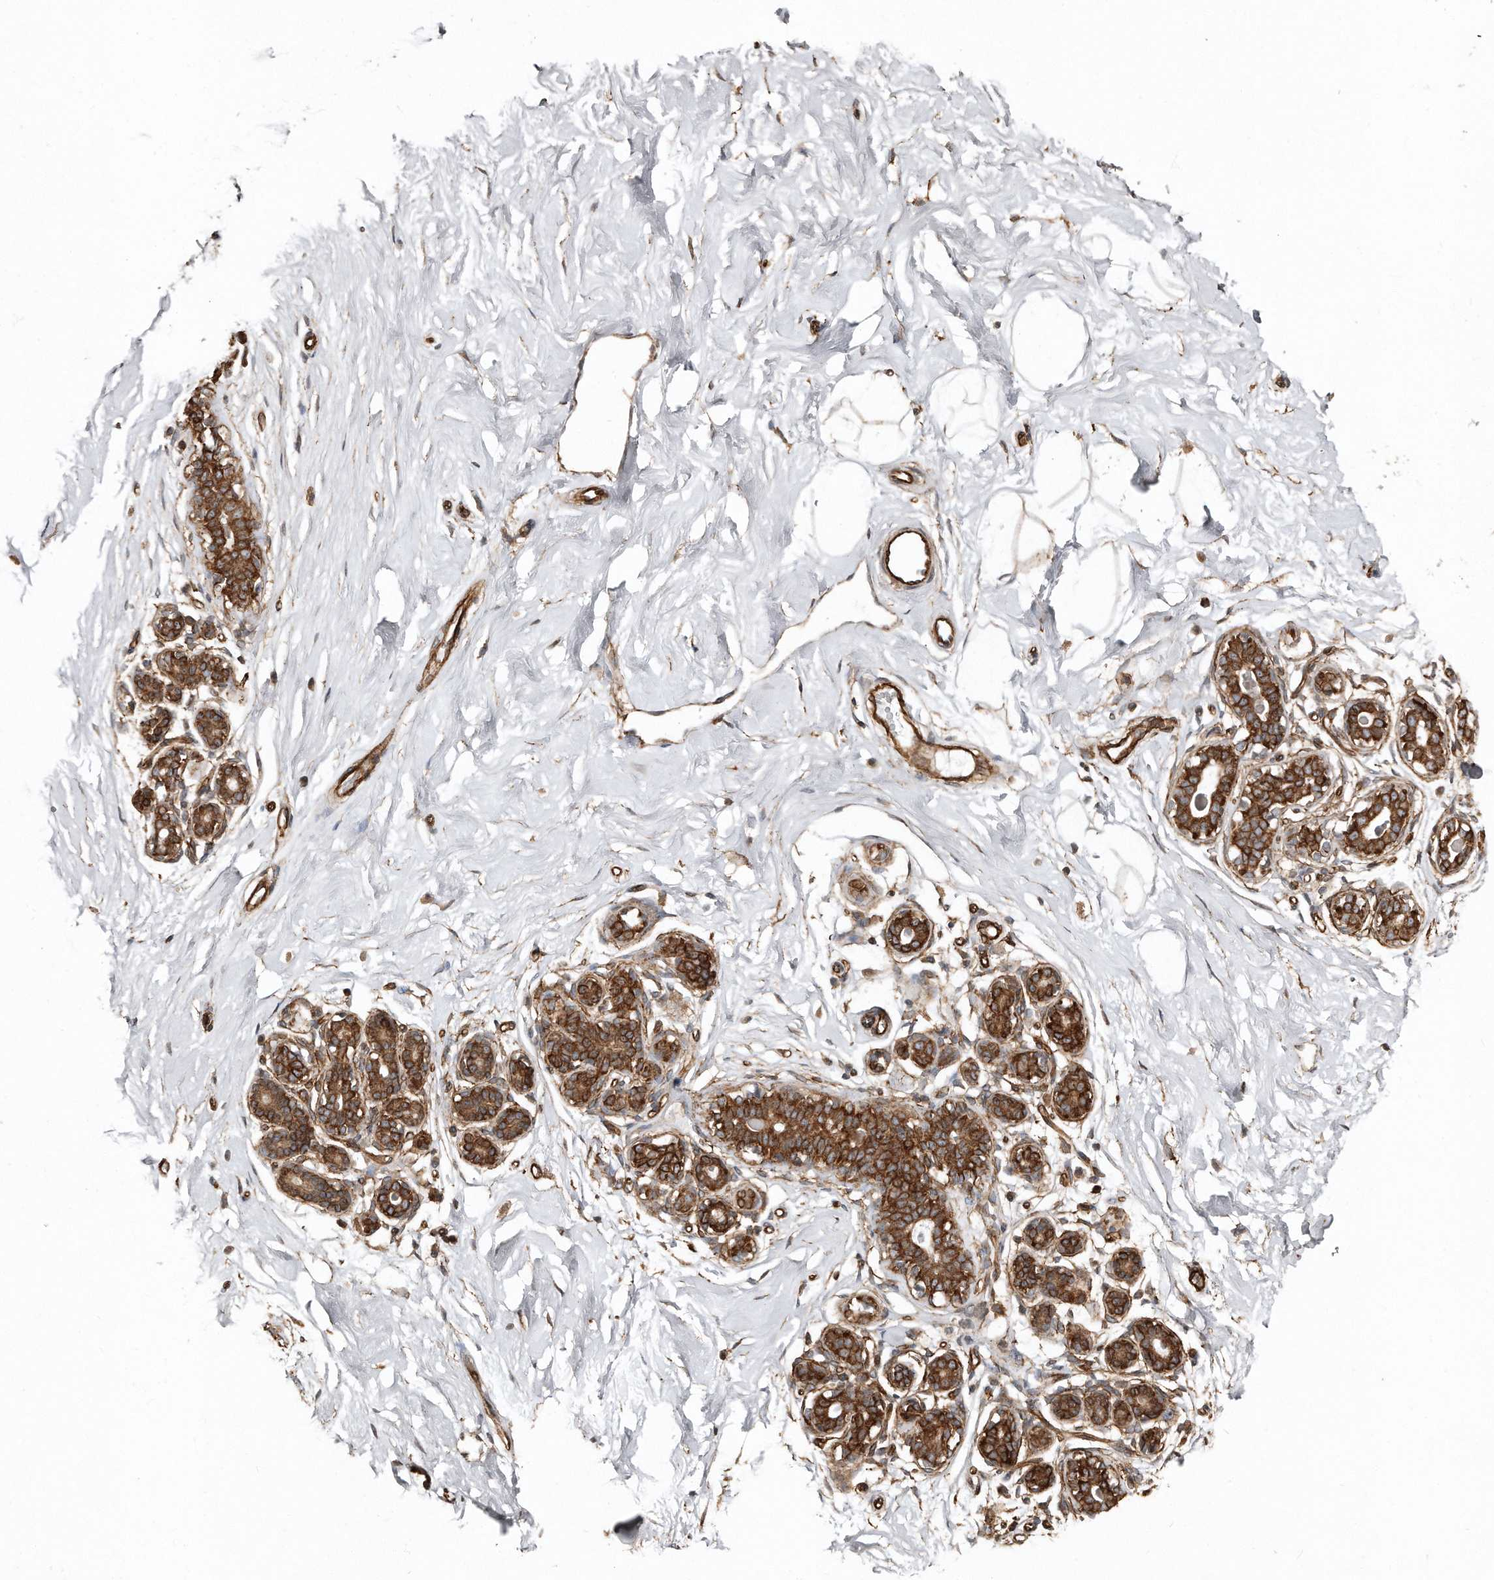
{"staining": {"intensity": "strong", "quantity": "25%-75%", "location": "cytoplasmic/membranous"}, "tissue": "breast", "cell_type": "Adipocytes", "image_type": "normal", "snomed": [{"axis": "morphology", "description": "Normal tissue, NOS"}, {"axis": "morphology", "description": "Adenoma, NOS"}, {"axis": "topography", "description": "Breast"}], "caption": "Immunohistochemistry photomicrograph of benign human breast stained for a protein (brown), which displays high levels of strong cytoplasmic/membranous staining in approximately 25%-75% of adipocytes.", "gene": "SNAP47", "patient": {"sex": "female", "age": 23}}